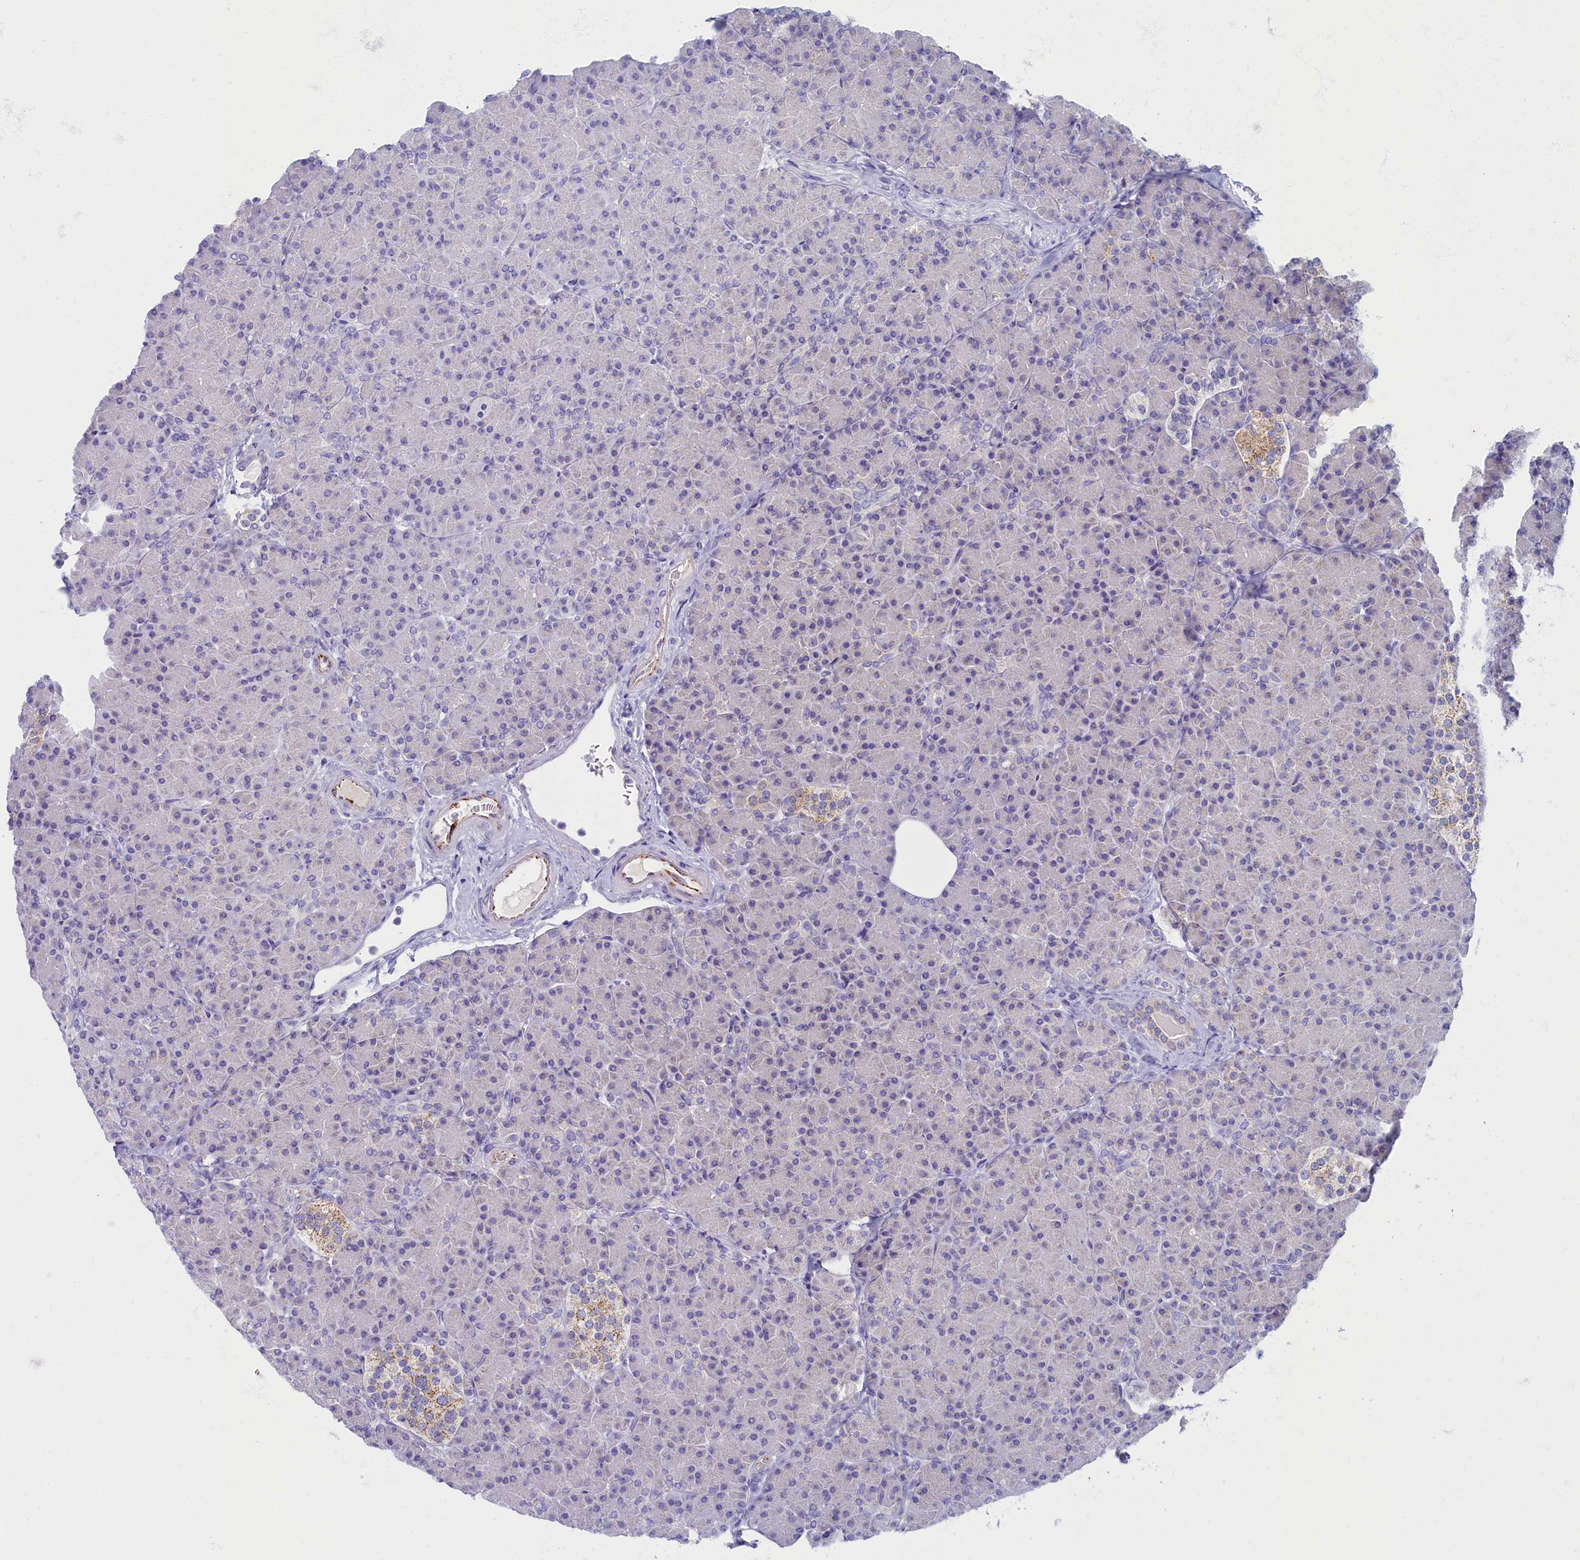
{"staining": {"intensity": "moderate", "quantity": "<25%", "location": "cytoplasmic/membranous"}, "tissue": "pancreas", "cell_type": "Exocrine glandular cells", "image_type": "normal", "snomed": [{"axis": "morphology", "description": "Normal tissue, NOS"}, {"axis": "topography", "description": "Pancreas"}], "caption": "About <25% of exocrine glandular cells in benign human pancreas display moderate cytoplasmic/membranous protein positivity as visualized by brown immunohistochemical staining.", "gene": "OCIAD2", "patient": {"sex": "female", "age": 43}}